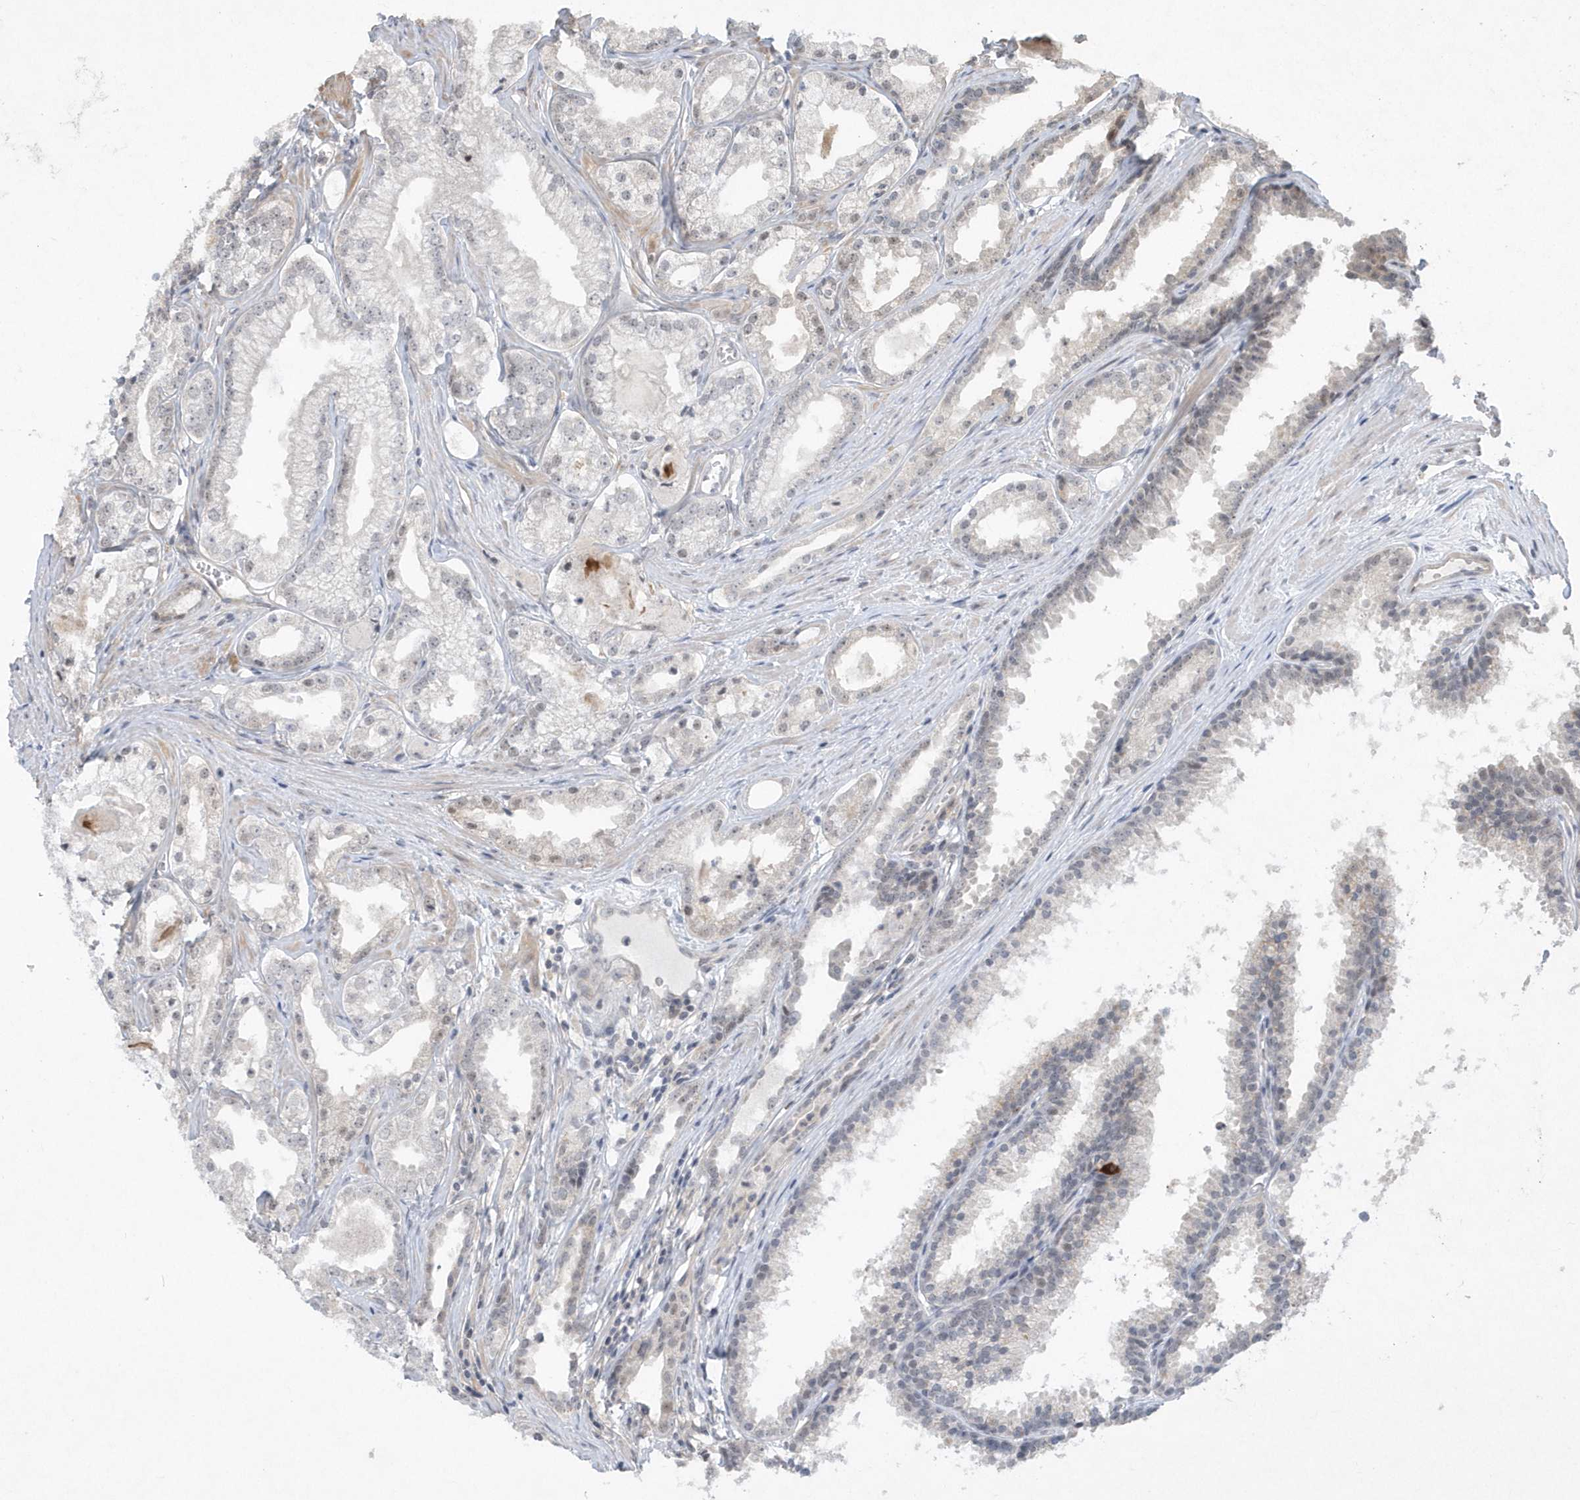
{"staining": {"intensity": "negative", "quantity": "none", "location": "none"}, "tissue": "prostate cancer", "cell_type": "Tumor cells", "image_type": "cancer", "snomed": [{"axis": "morphology", "description": "Adenocarcinoma, High grade"}, {"axis": "topography", "description": "Prostate"}], "caption": "A micrograph of high-grade adenocarcinoma (prostate) stained for a protein exhibits no brown staining in tumor cells. (DAB immunohistochemistry, high magnification).", "gene": "TSPEAR", "patient": {"sex": "male", "age": 68}}